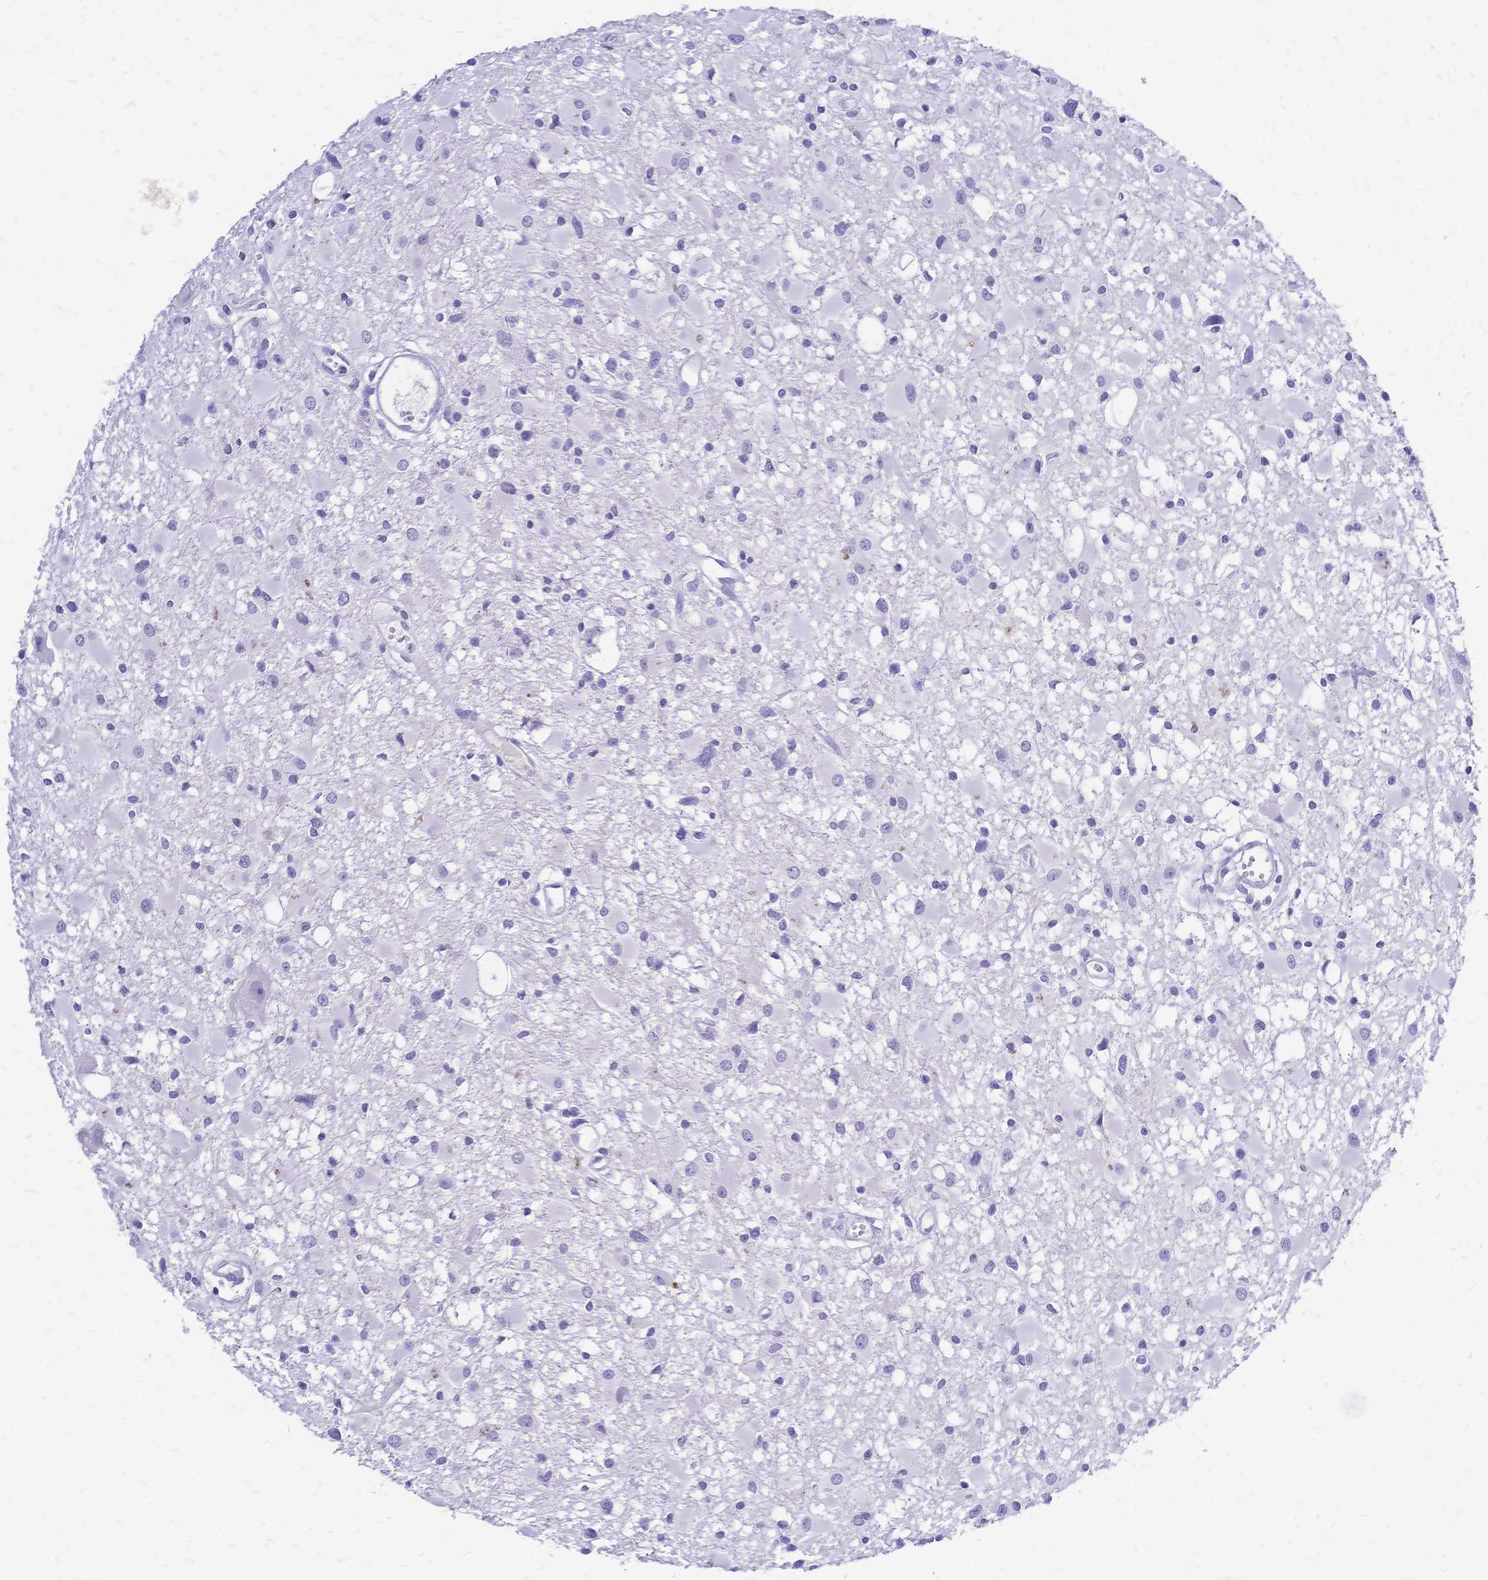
{"staining": {"intensity": "negative", "quantity": "none", "location": "none"}, "tissue": "glioma", "cell_type": "Tumor cells", "image_type": "cancer", "snomed": [{"axis": "morphology", "description": "Glioma, malignant, High grade"}, {"axis": "topography", "description": "Brain"}], "caption": "Immunohistochemistry photomicrograph of glioma stained for a protein (brown), which demonstrates no expression in tumor cells.", "gene": "FA2H", "patient": {"sex": "male", "age": 54}}